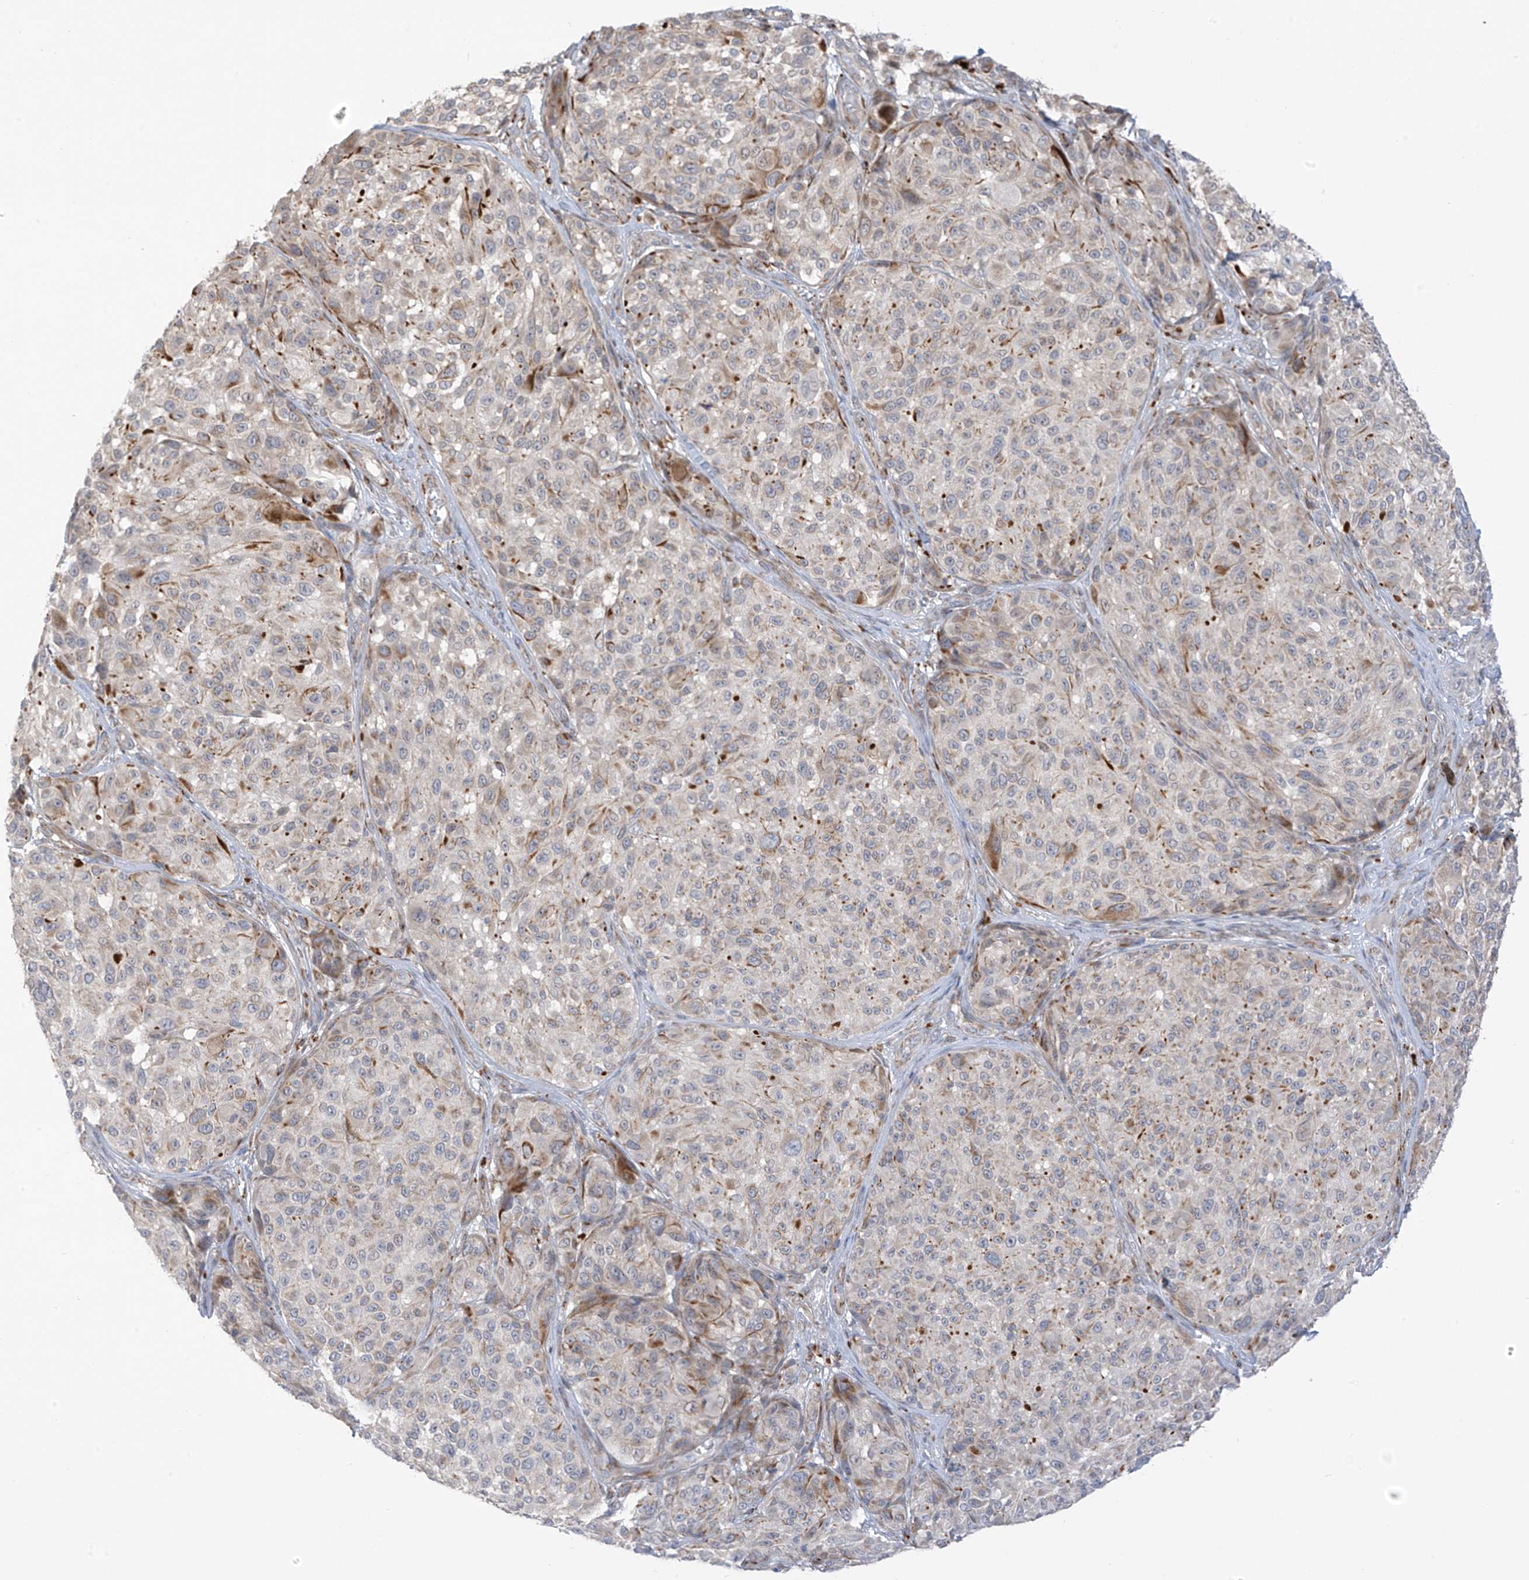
{"staining": {"intensity": "moderate", "quantity": "<25%", "location": "cytoplasmic/membranous"}, "tissue": "melanoma", "cell_type": "Tumor cells", "image_type": "cancer", "snomed": [{"axis": "morphology", "description": "Malignant melanoma, NOS"}, {"axis": "topography", "description": "Skin"}], "caption": "Moderate cytoplasmic/membranous staining is appreciated in approximately <25% of tumor cells in malignant melanoma.", "gene": "HS6ST2", "patient": {"sex": "male", "age": 83}}